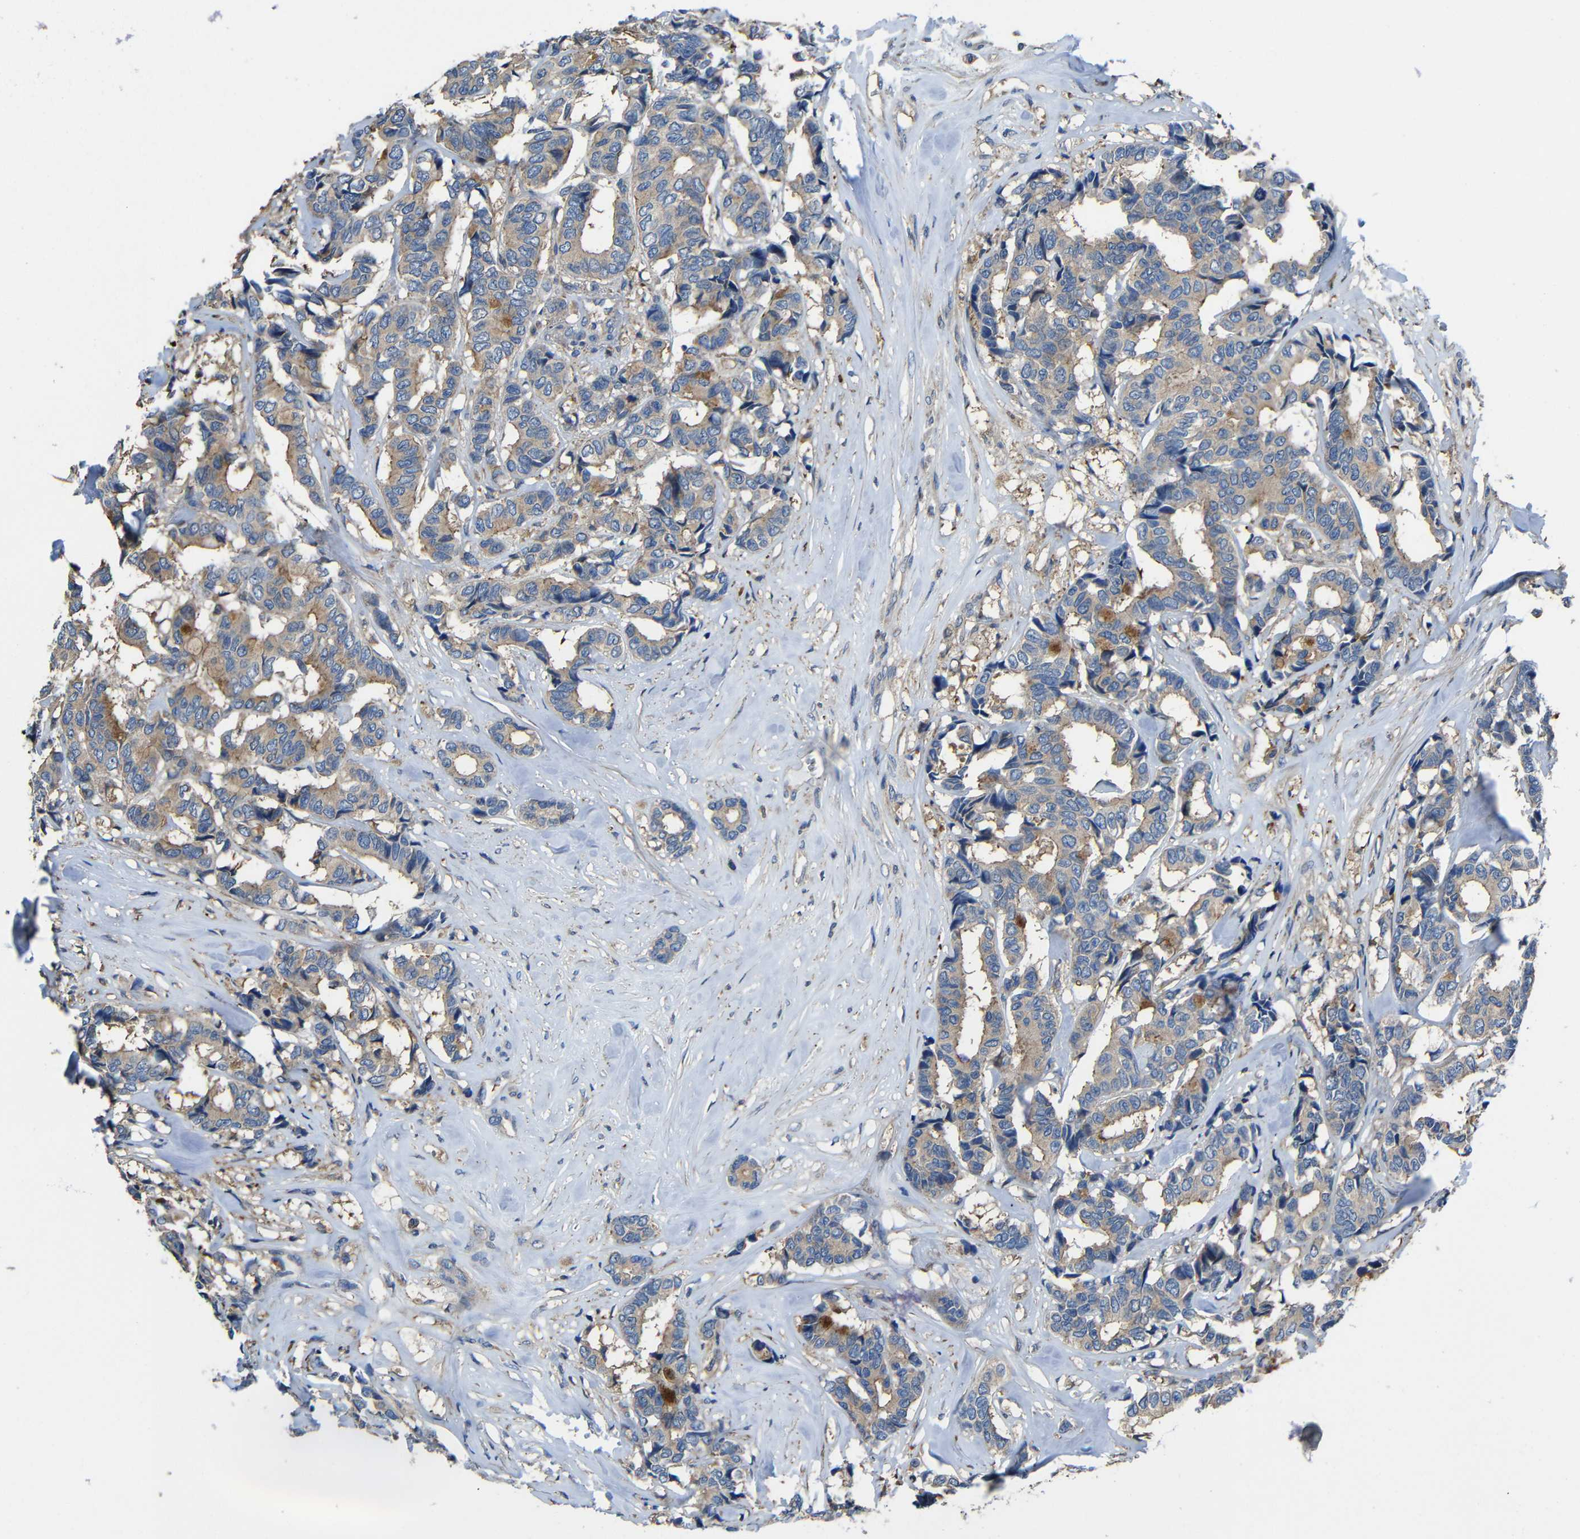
{"staining": {"intensity": "moderate", "quantity": ">75%", "location": "cytoplasmic/membranous"}, "tissue": "breast cancer", "cell_type": "Tumor cells", "image_type": "cancer", "snomed": [{"axis": "morphology", "description": "Duct carcinoma"}, {"axis": "topography", "description": "Breast"}], "caption": "A high-resolution photomicrograph shows immunohistochemistry staining of breast invasive ductal carcinoma, which shows moderate cytoplasmic/membranous staining in approximately >75% of tumor cells.", "gene": "GDI1", "patient": {"sex": "female", "age": 87}}